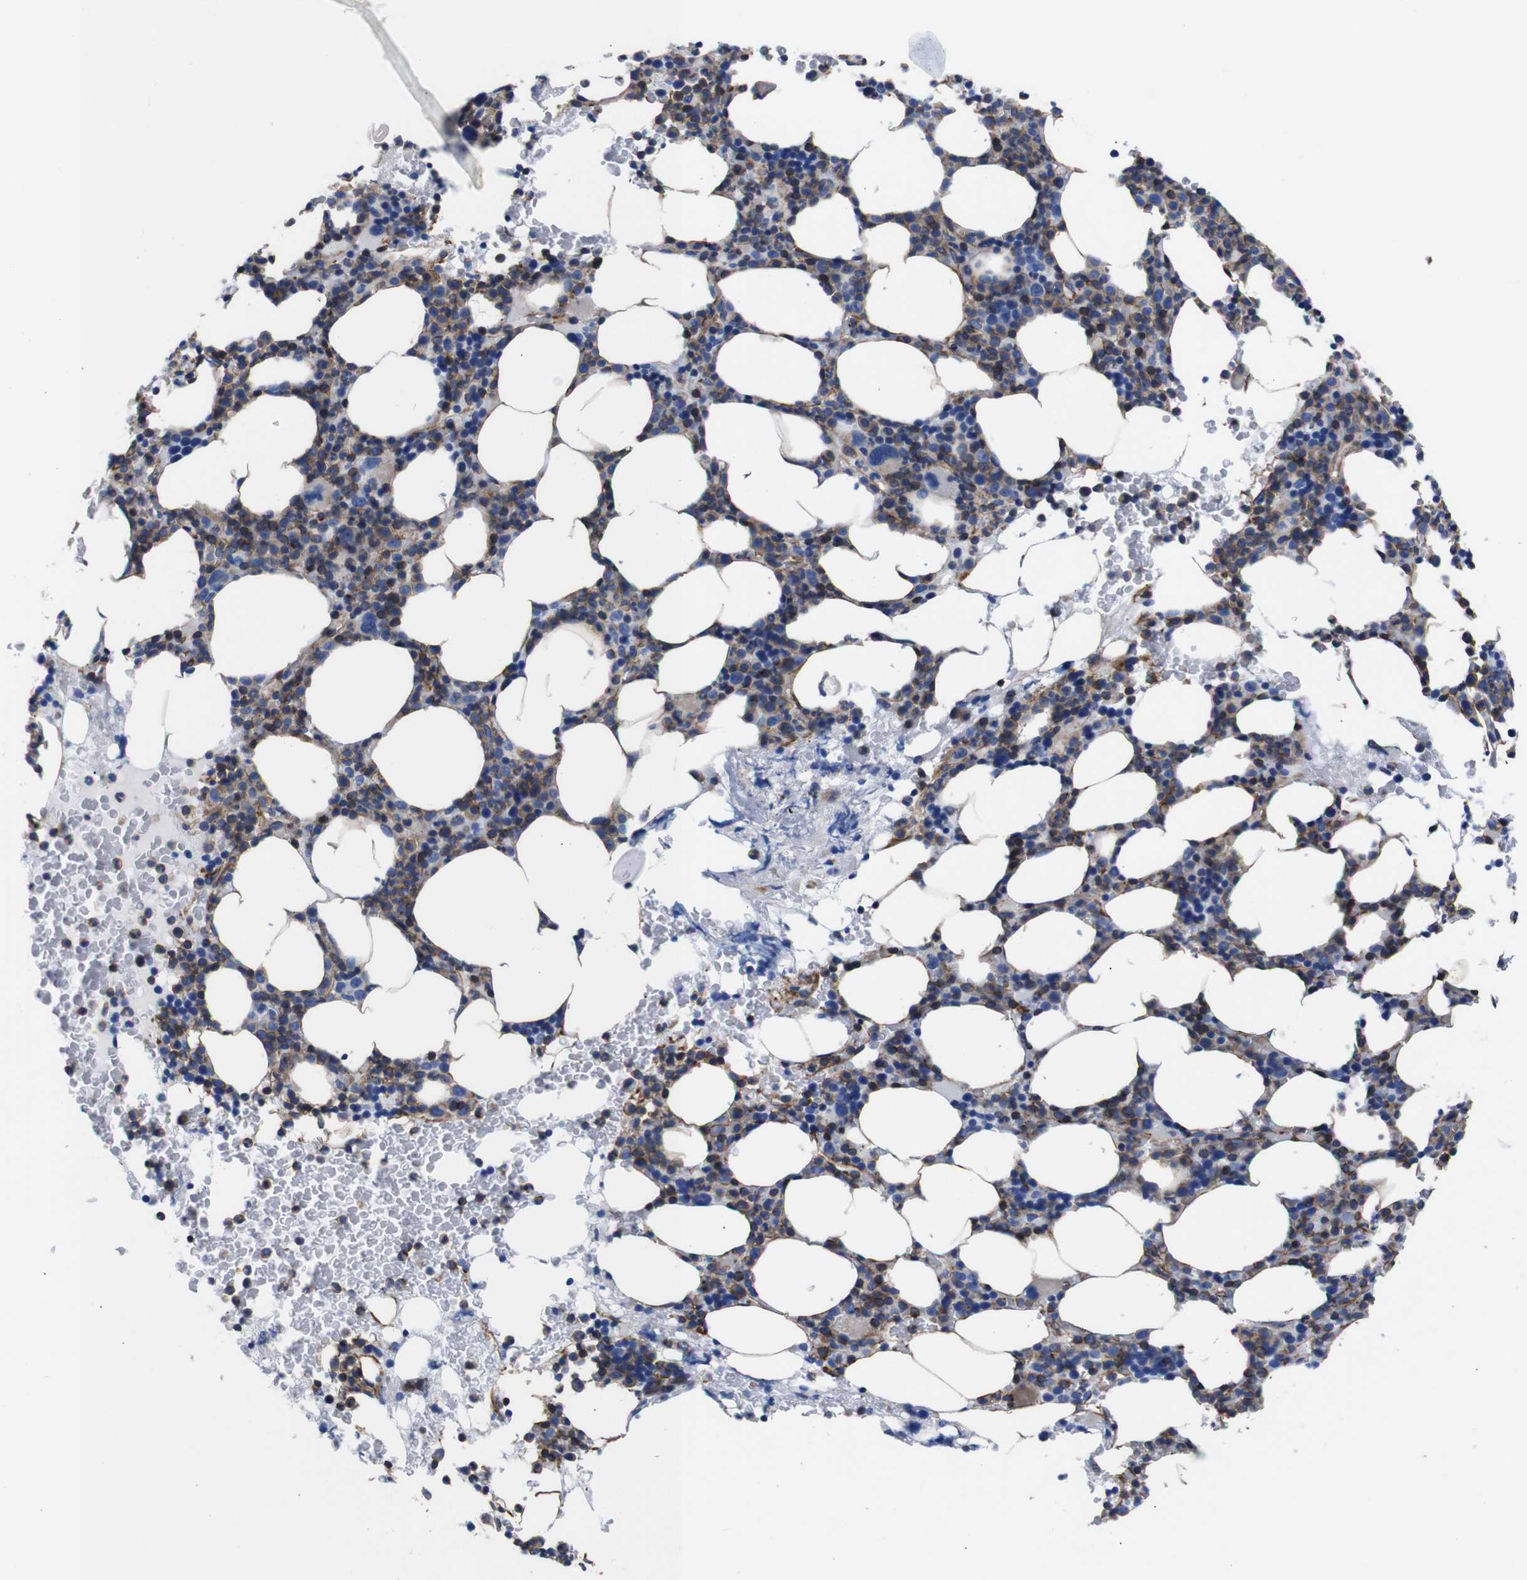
{"staining": {"intensity": "moderate", "quantity": "25%-75%", "location": "cytoplasmic/membranous"}, "tissue": "bone marrow", "cell_type": "Hematopoietic cells", "image_type": "normal", "snomed": [{"axis": "morphology", "description": "Normal tissue, NOS"}, {"axis": "morphology", "description": "Inflammation, NOS"}, {"axis": "topography", "description": "Bone marrow"}], "caption": "Immunohistochemistry (DAB) staining of unremarkable human bone marrow reveals moderate cytoplasmic/membranous protein staining in approximately 25%-75% of hematopoietic cells.", "gene": "SPTBN1", "patient": {"sex": "female", "age": 84}}